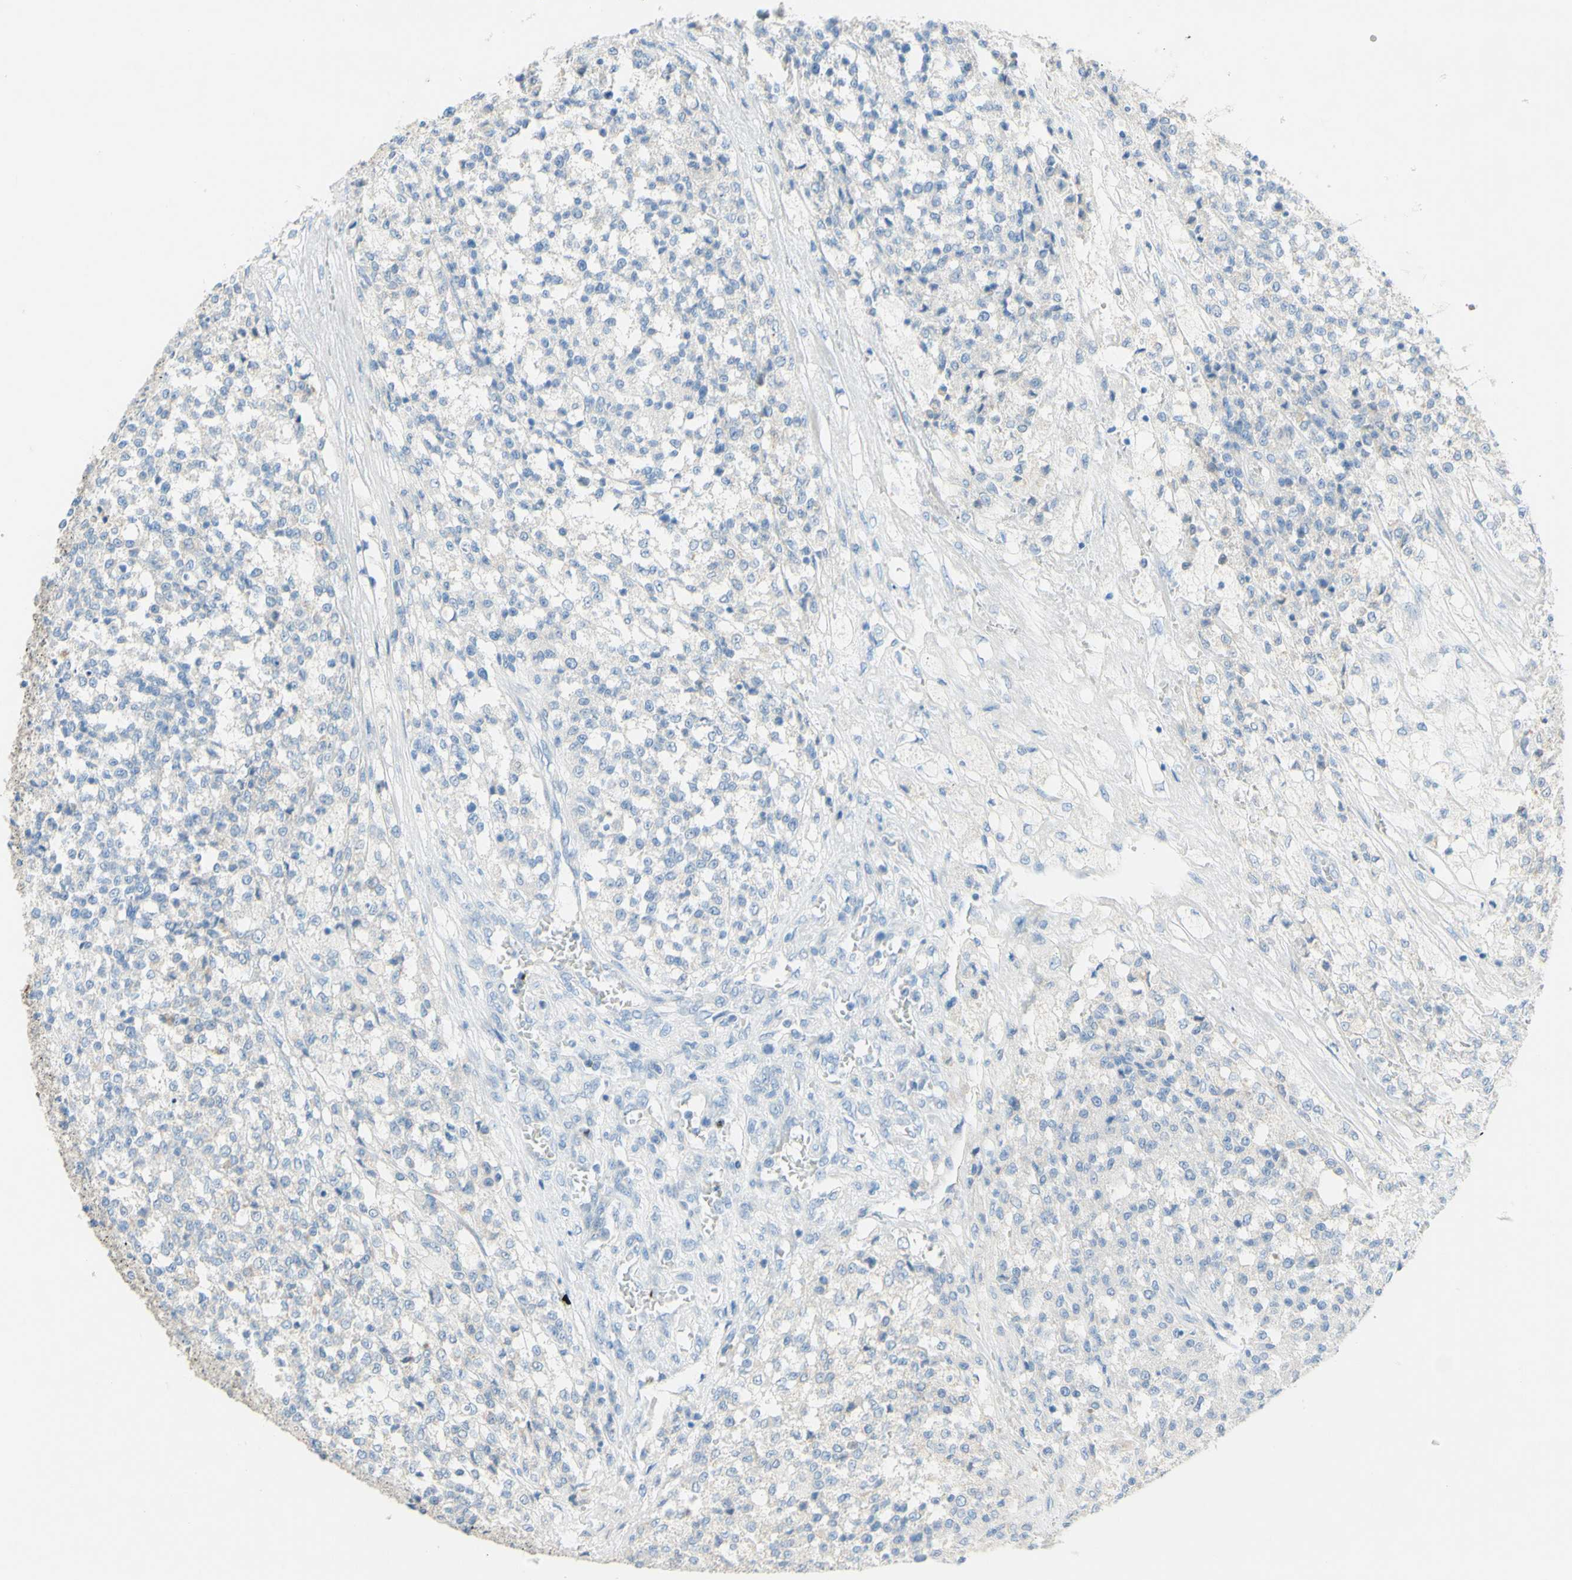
{"staining": {"intensity": "negative", "quantity": "none", "location": "none"}, "tissue": "testis cancer", "cell_type": "Tumor cells", "image_type": "cancer", "snomed": [{"axis": "morphology", "description": "Seminoma, NOS"}, {"axis": "topography", "description": "Testis"}], "caption": "IHC of human testis cancer (seminoma) demonstrates no staining in tumor cells.", "gene": "ACADL", "patient": {"sex": "male", "age": 59}}